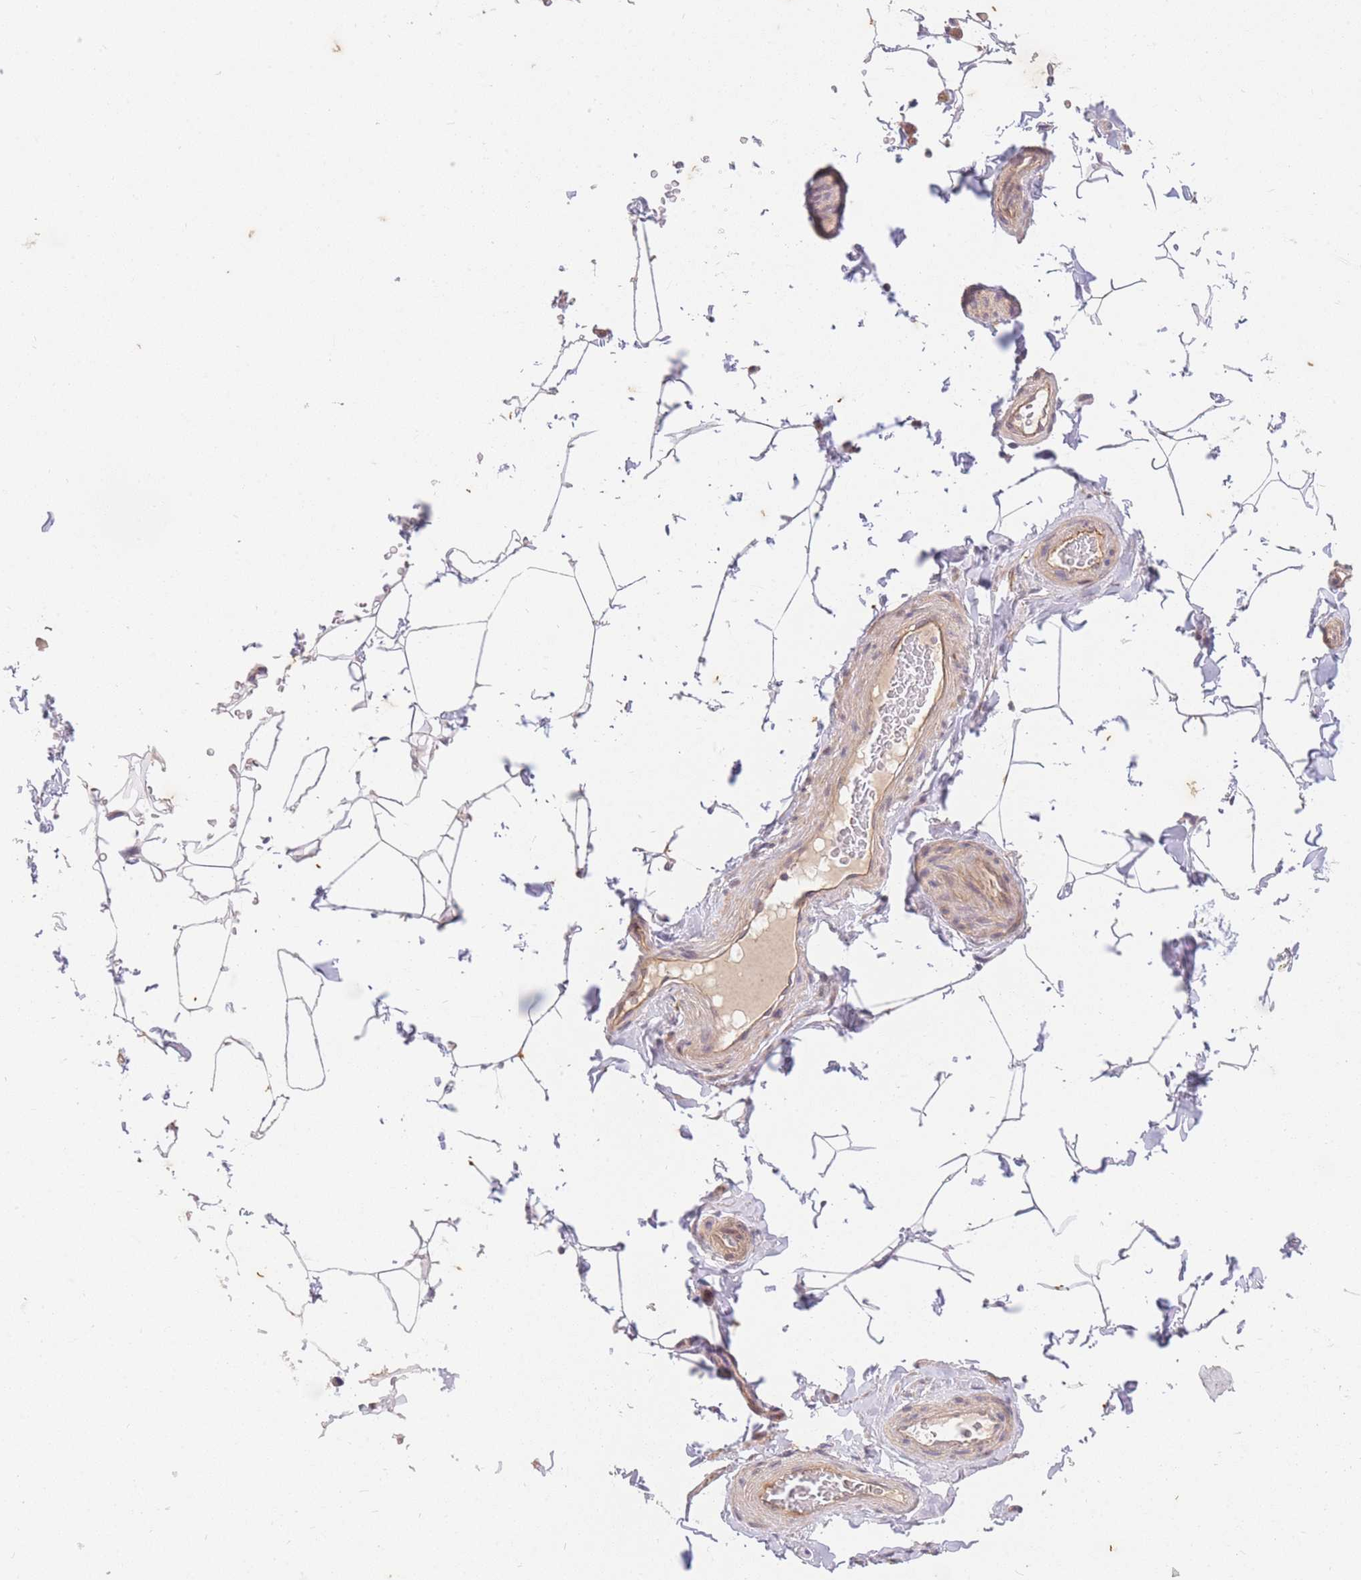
{"staining": {"intensity": "negative", "quantity": "none", "location": "none"}, "tissue": "adipose tissue", "cell_type": "Adipocytes", "image_type": "normal", "snomed": [{"axis": "morphology", "description": "Normal tissue, NOS"}, {"axis": "topography", "description": "Soft tissue"}, {"axis": "topography", "description": "Adipose tissue"}, {"axis": "topography", "description": "Vascular tissue"}, {"axis": "topography", "description": "Peripheral nerve tissue"}], "caption": "The histopathology image shows no significant staining in adipocytes of adipose tissue. The staining is performed using DAB (3,3'-diaminobenzidine) brown chromogen with nuclei counter-stained in using hematoxylin.", "gene": "ST8SIA4", "patient": {"sex": "male", "age": 46}}